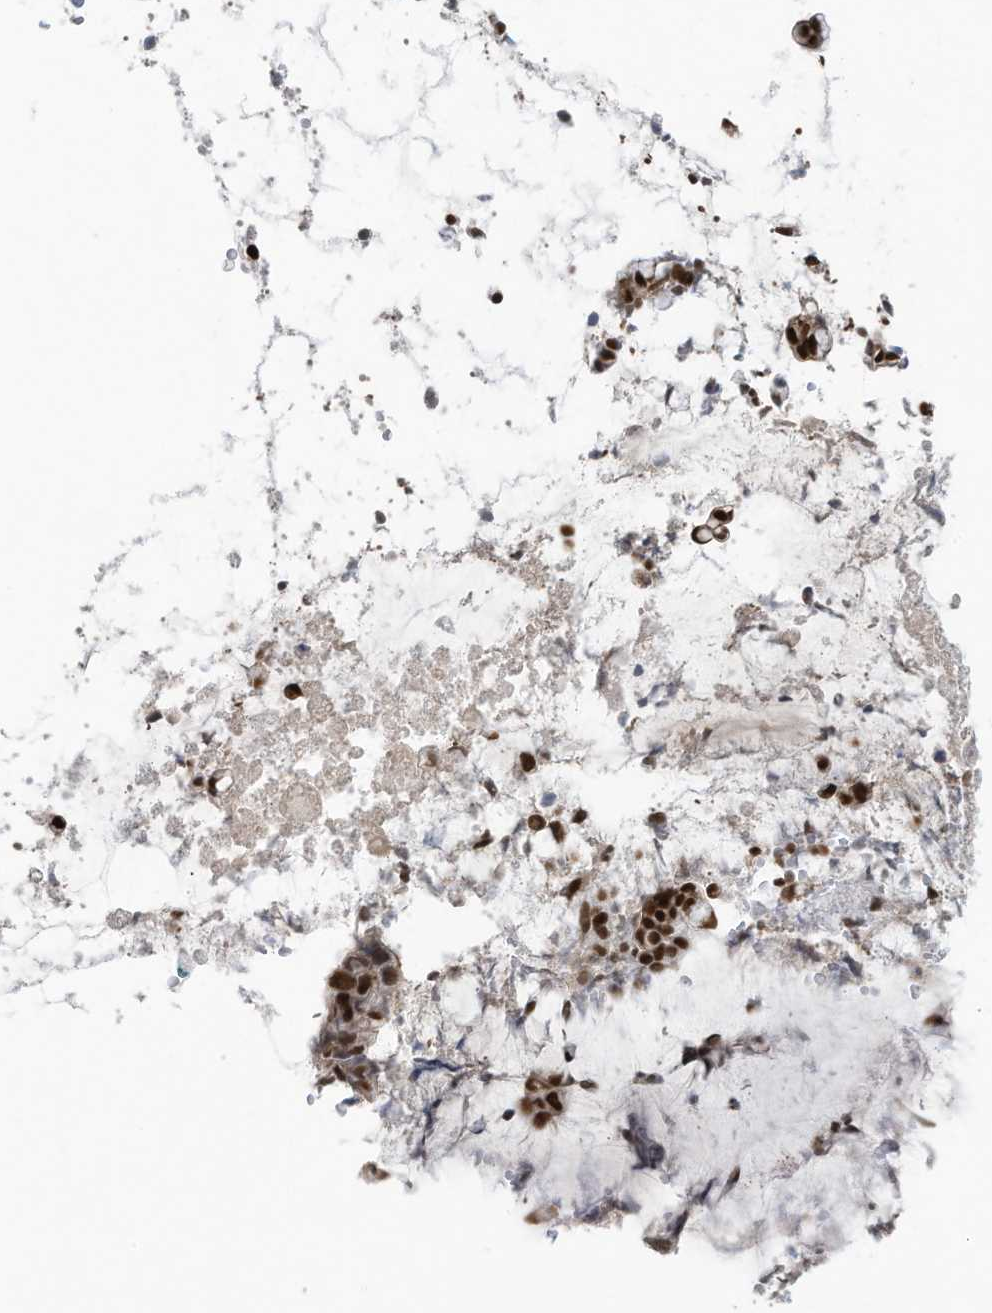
{"staining": {"intensity": "strong", "quantity": ">75%", "location": "nuclear"}, "tissue": "cervical cancer", "cell_type": "Tumor cells", "image_type": "cancer", "snomed": [{"axis": "morphology", "description": "Adenocarcinoma, NOS"}, {"axis": "topography", "description": "Cervix"}], "caption": "A brown stain labels strong nuclear positivity of a protein in cervical adenocarcinoma tumor cells.", "gene": "DBR1", "patient": {"sex": "female", "age": 44}}